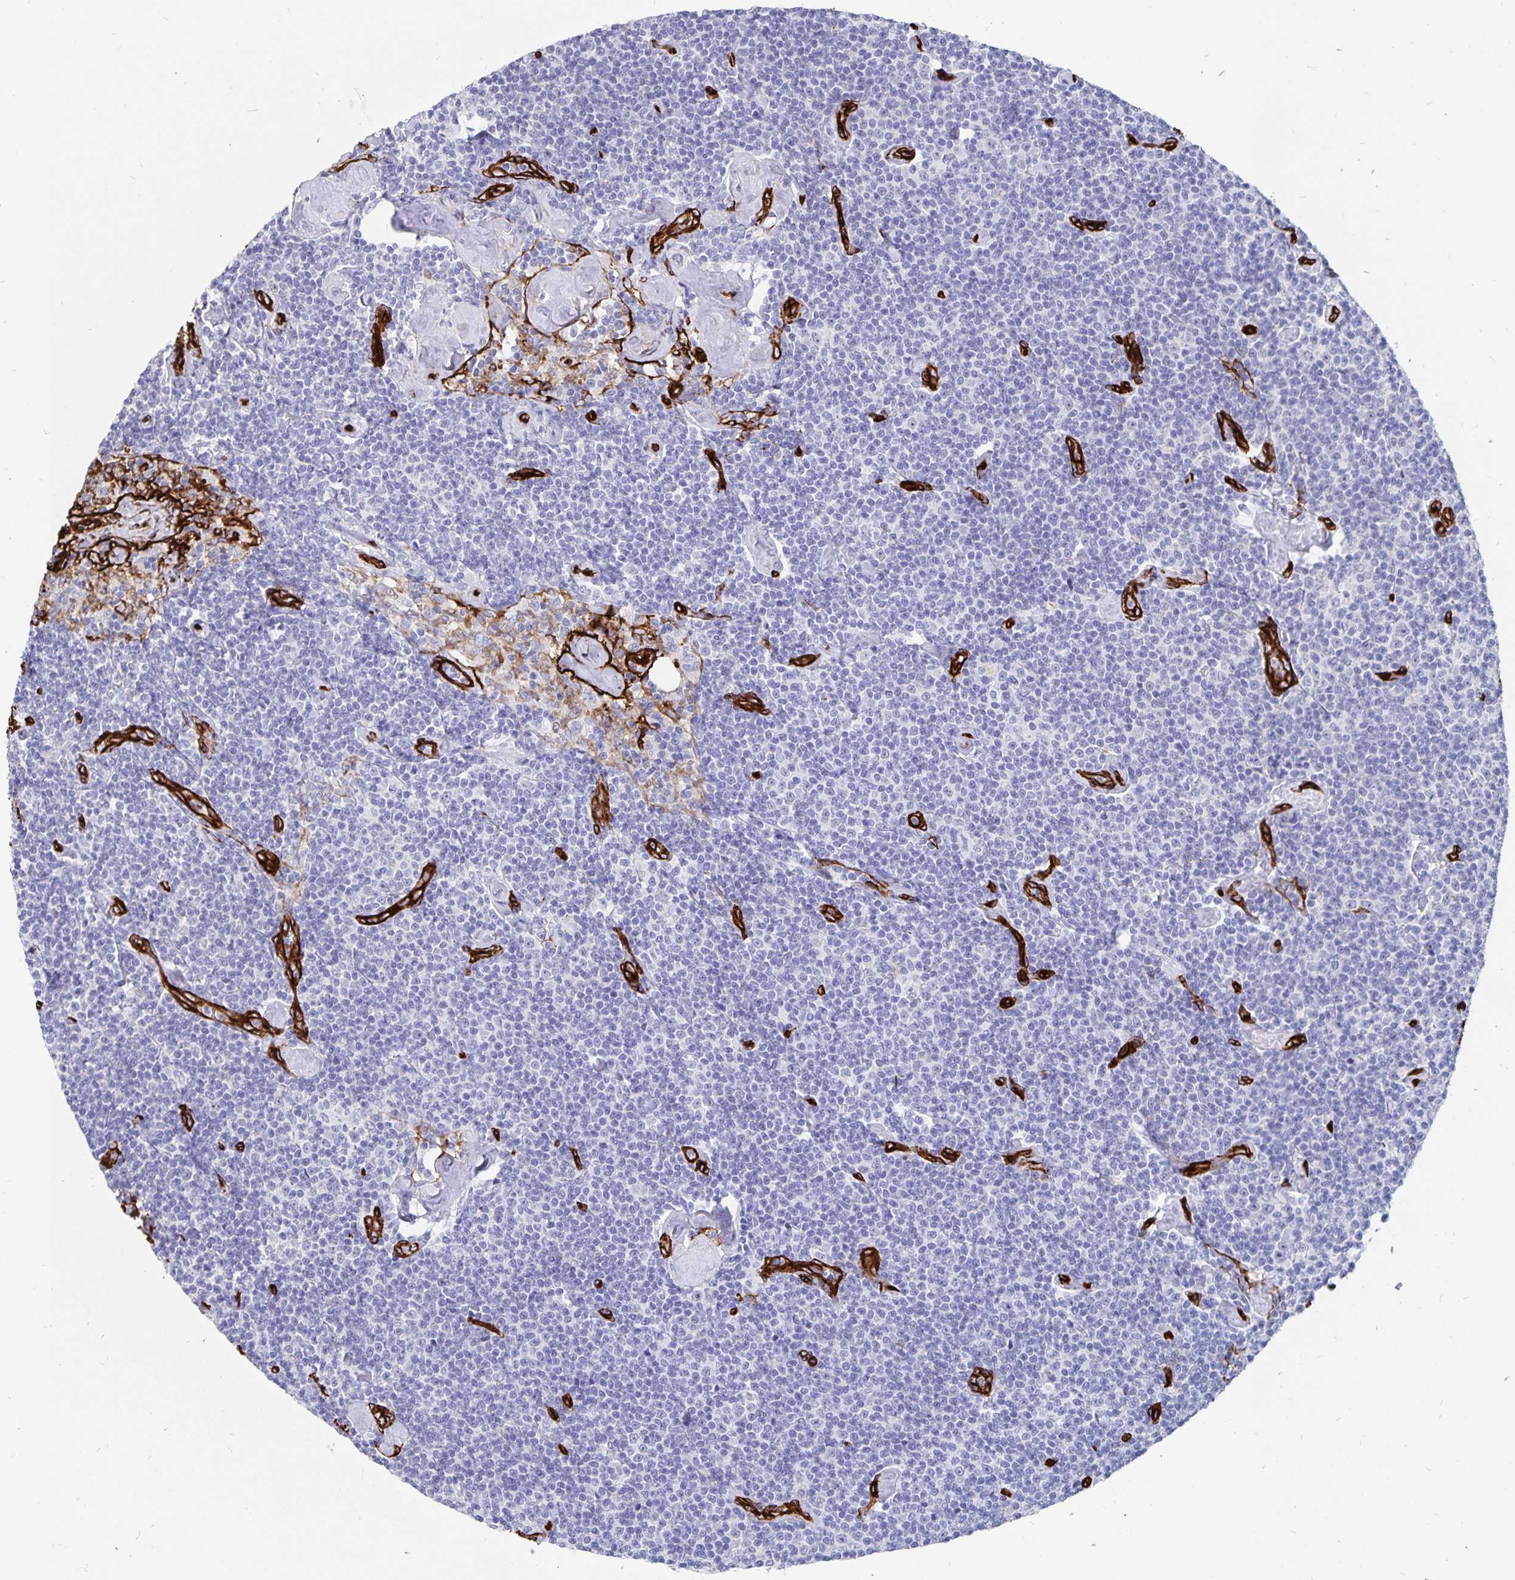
{"staining": {"intensity": "negative", "quantity": "none", "location": "none"}, "tissue": "lymphoma", "cell_type": "Tumor cells", "image_type": "cancer", "snomed": [{"axis": "morphology", "description": "Malignant lymphoma, non-Hodgkin's type, Low grade"}, {"axis": "topography", "description": "Lymph node"}], "caption": "Immunohistochemistry of human low-grade malignant lymphoma, non-Hodgkin's type displays no expression in tumor cells.", "gene": "DCHS2", "patient": {"sex": "male", "age": 81}}